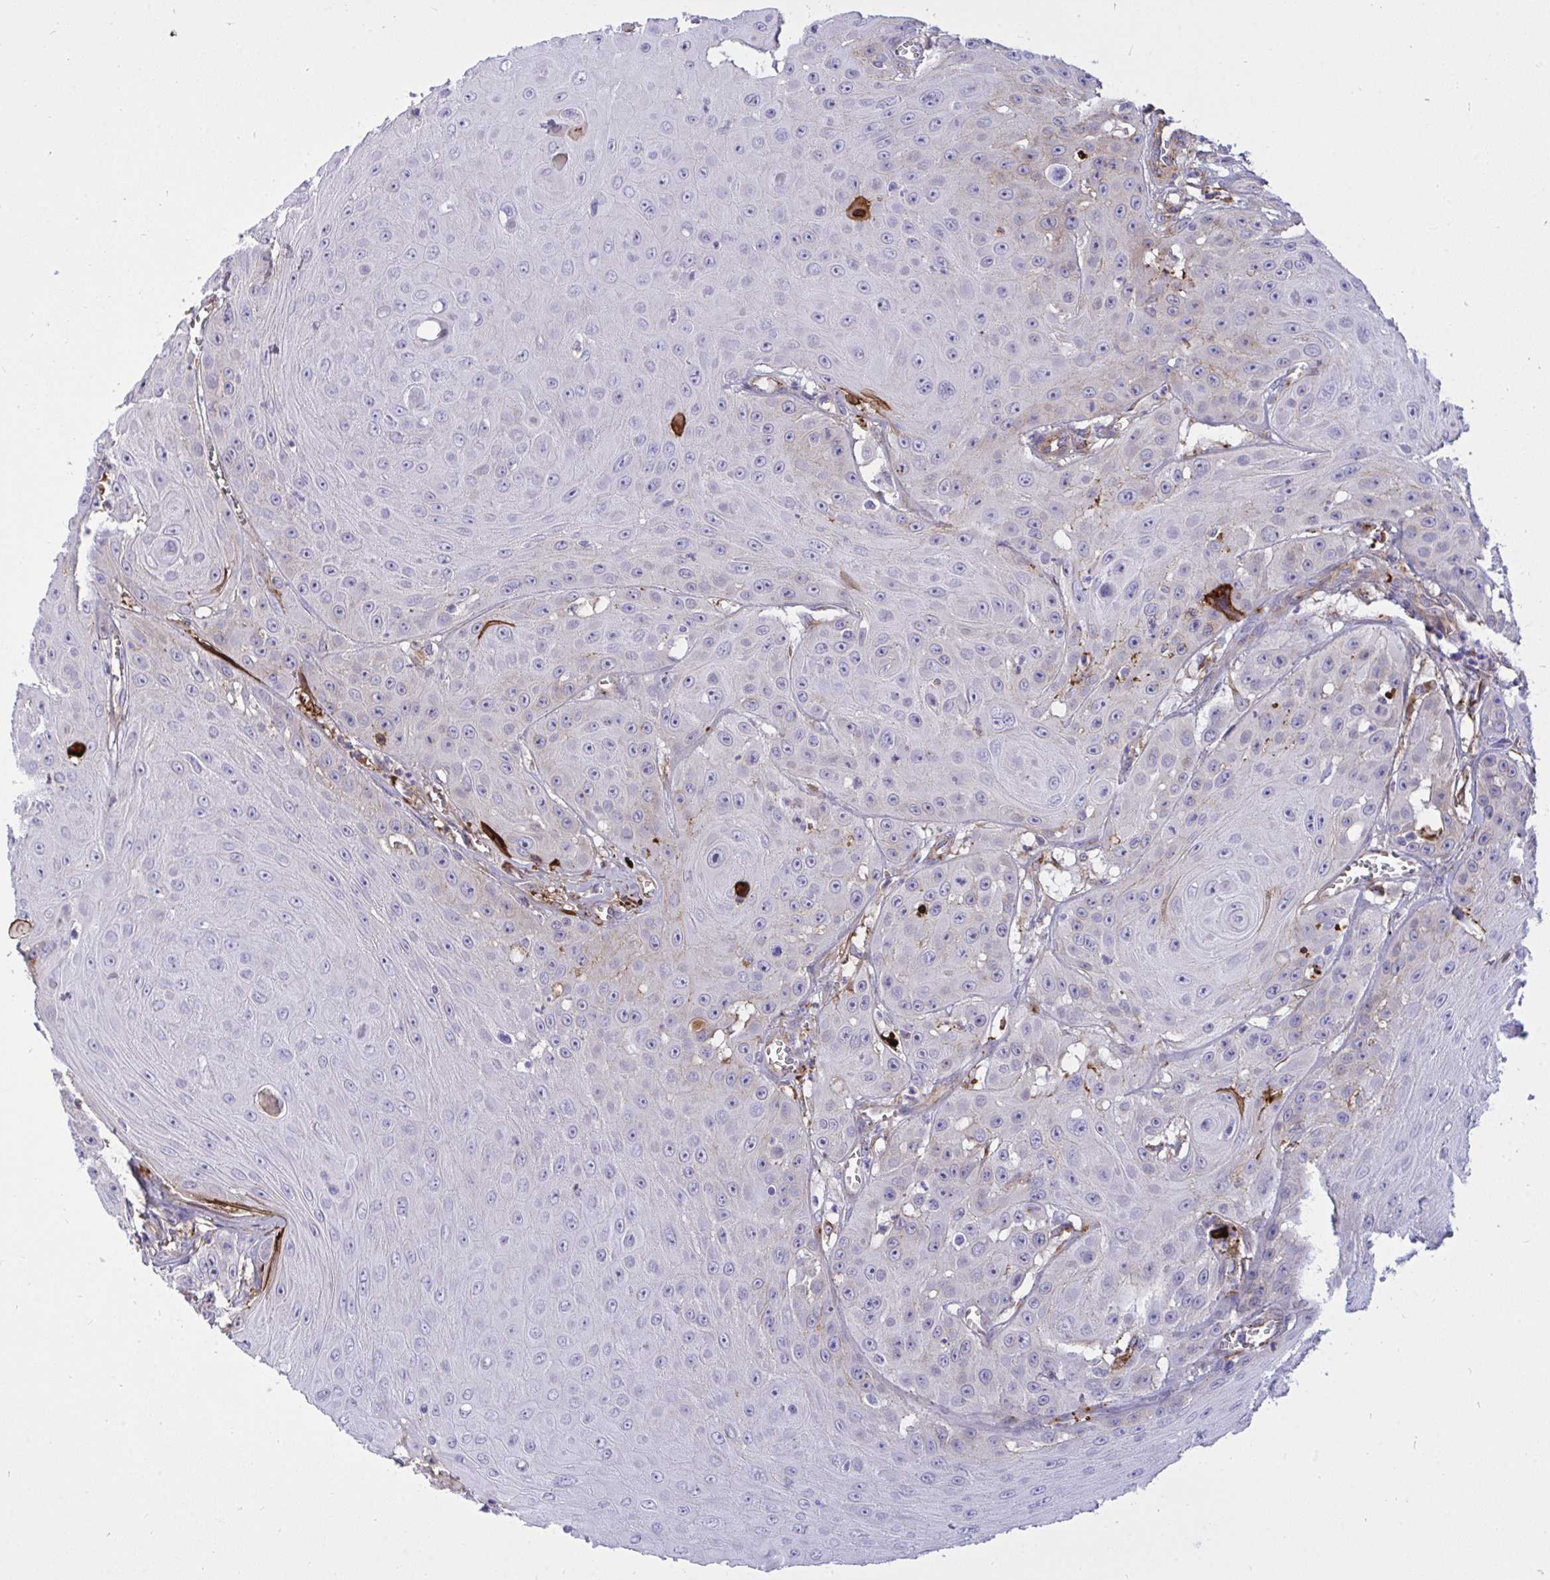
{"staining": {"intensity": "negative", "quantity": "none", "location": "none"}, "tissue": "head and neck cancer", "cell_type": "Tumor cells", "image_type": "cancer", "snomed": [{"axis": "morphology", "description": "Squamous cell carcinoma, NOS"}, {"axis": "topography", "description": "Oral tissue"}, {"axis": "topography", "description": "Head-Neck"}], "caption": "Micrograph shows no protein expression in tumor cells of head and neck squamous cell carcinoma tissue.", "gene": "F2", "patient": {"sex": "male", "age": 81}}